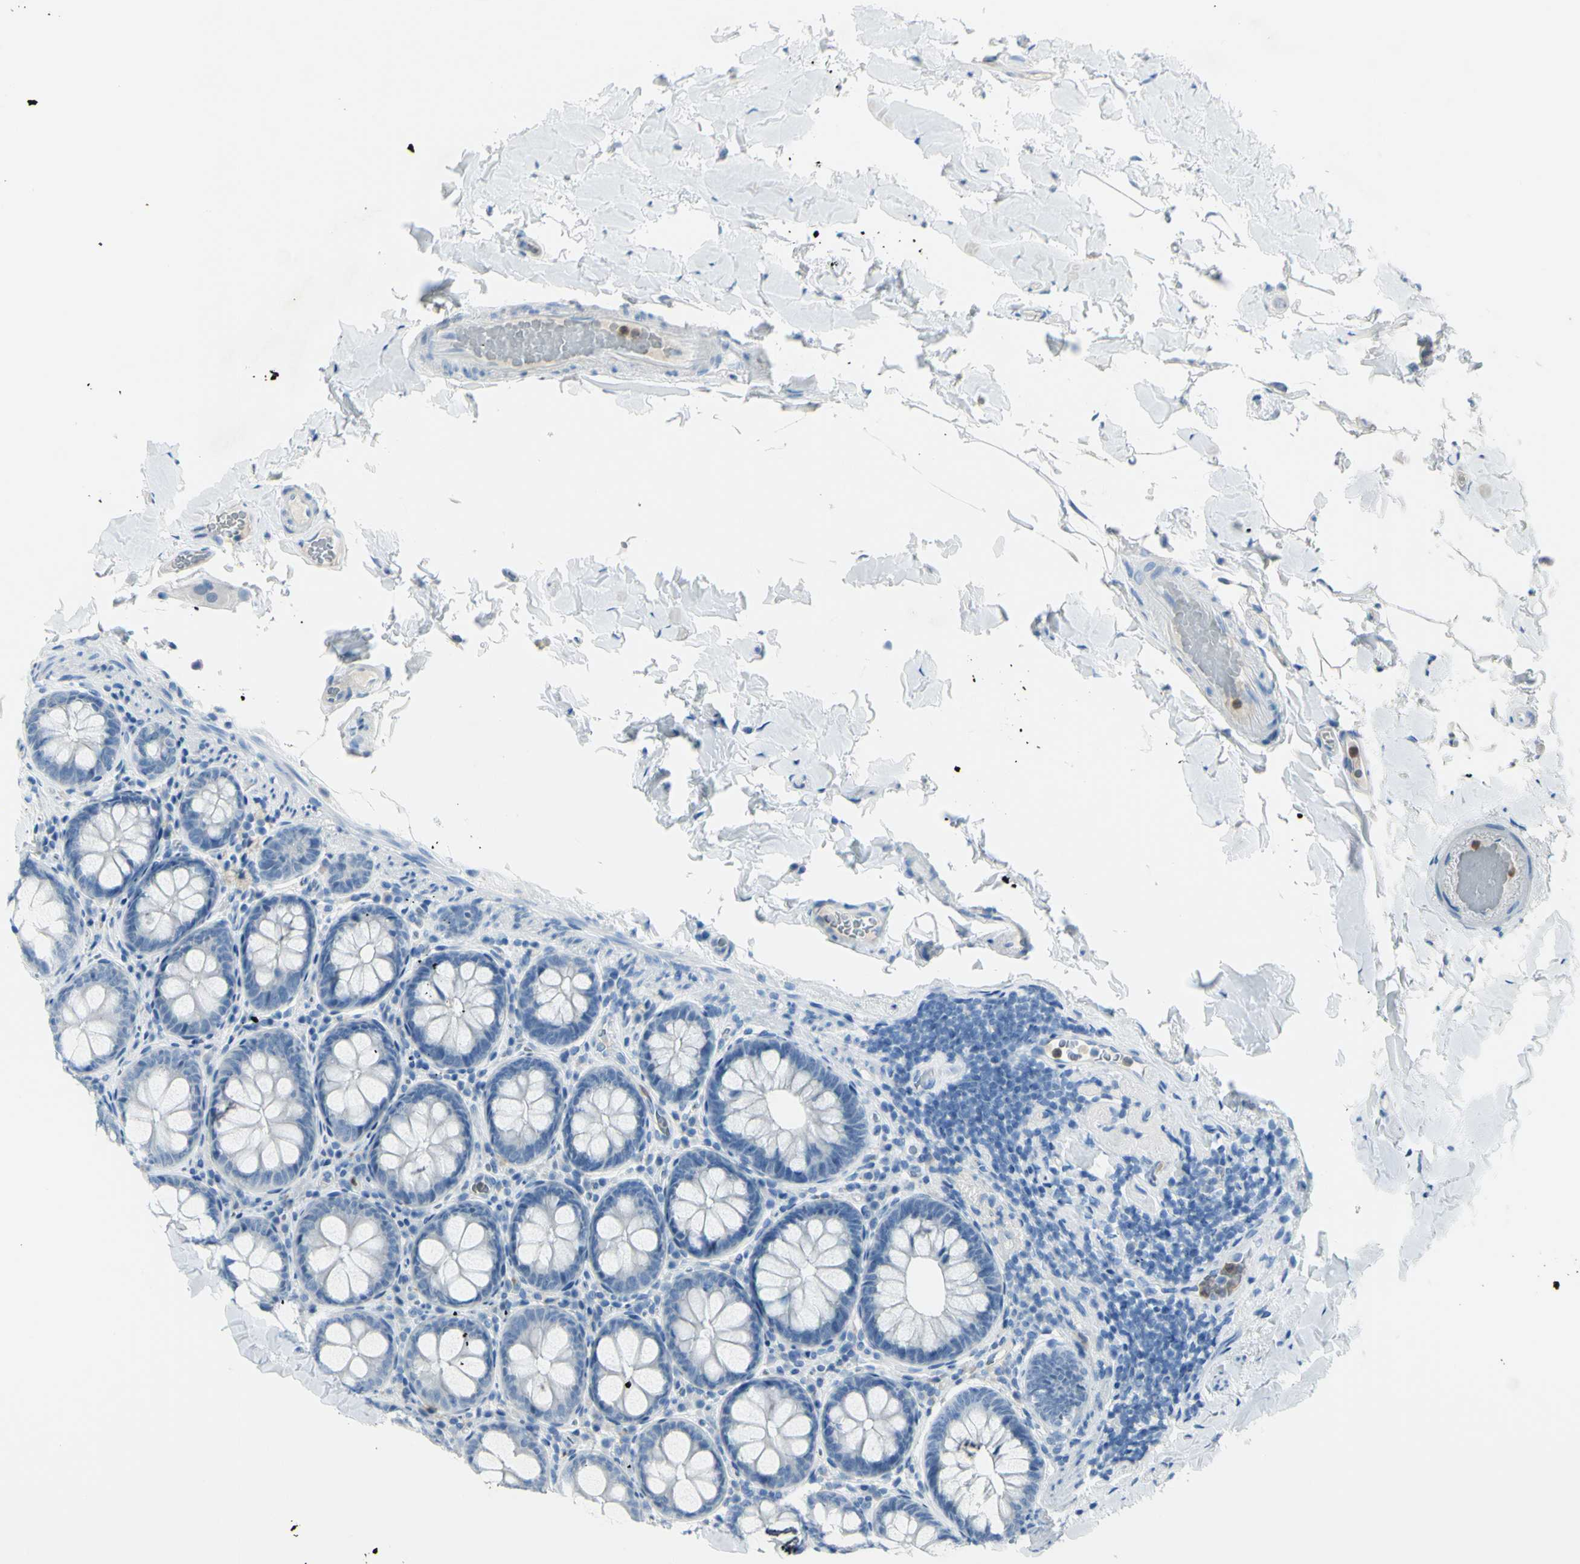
{"staining": {"intensity": "negative", "quantity": "none", "location": "none"}, "tissue": "colon", "cell_type": "Endothelial cells", "image_type": "normal", "snomed": [{"axis": "morphology", "description": "Normal tissue, NOS"}, {"axis": "topography", "description": "Colon"}], "caption": "There is no significant staining in endothelial cells of colon.", "gene": "ZNF557", "patient": {"sex": "female", "age": 61}}